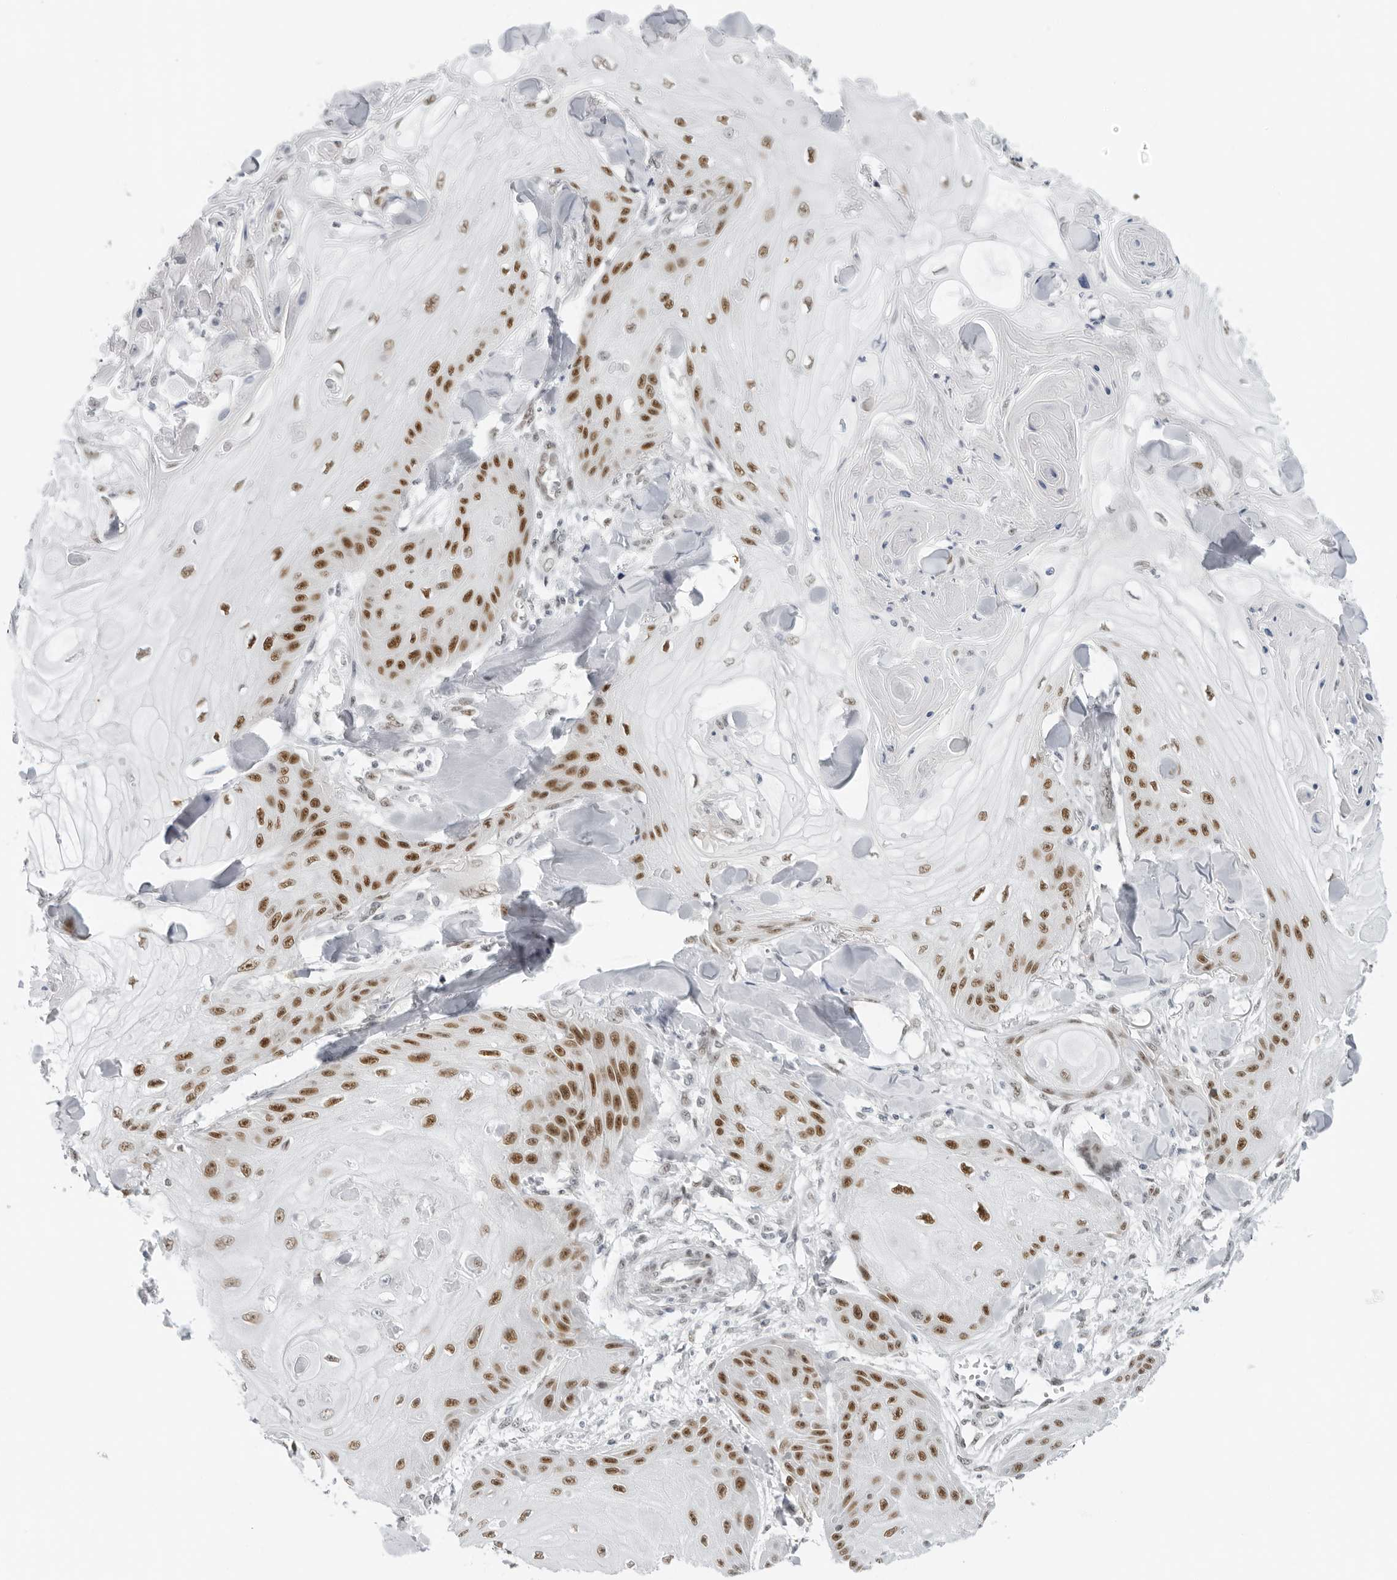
{"staining": {"intensity": "strong", "quantity": "25%-75%", "location": "nuclear"}, "tissue": "skin cancer", "cell_type": "Tumor cells", "image_type": "cancer", "snomed": [{"axis": "morphology", "description": "Squamous cell carcinoma, NOS"}, {"axis": "topography", "description": "Skin"}], "caption": "Skin cancer tissue displays strong nuclear expression in about 25%-75% of tumor cells (brown staining indicates protein expression, while blue staining denotes nuclei).", "gene": "FOXK2", "patient": {"sex": "male", "age": 74}}